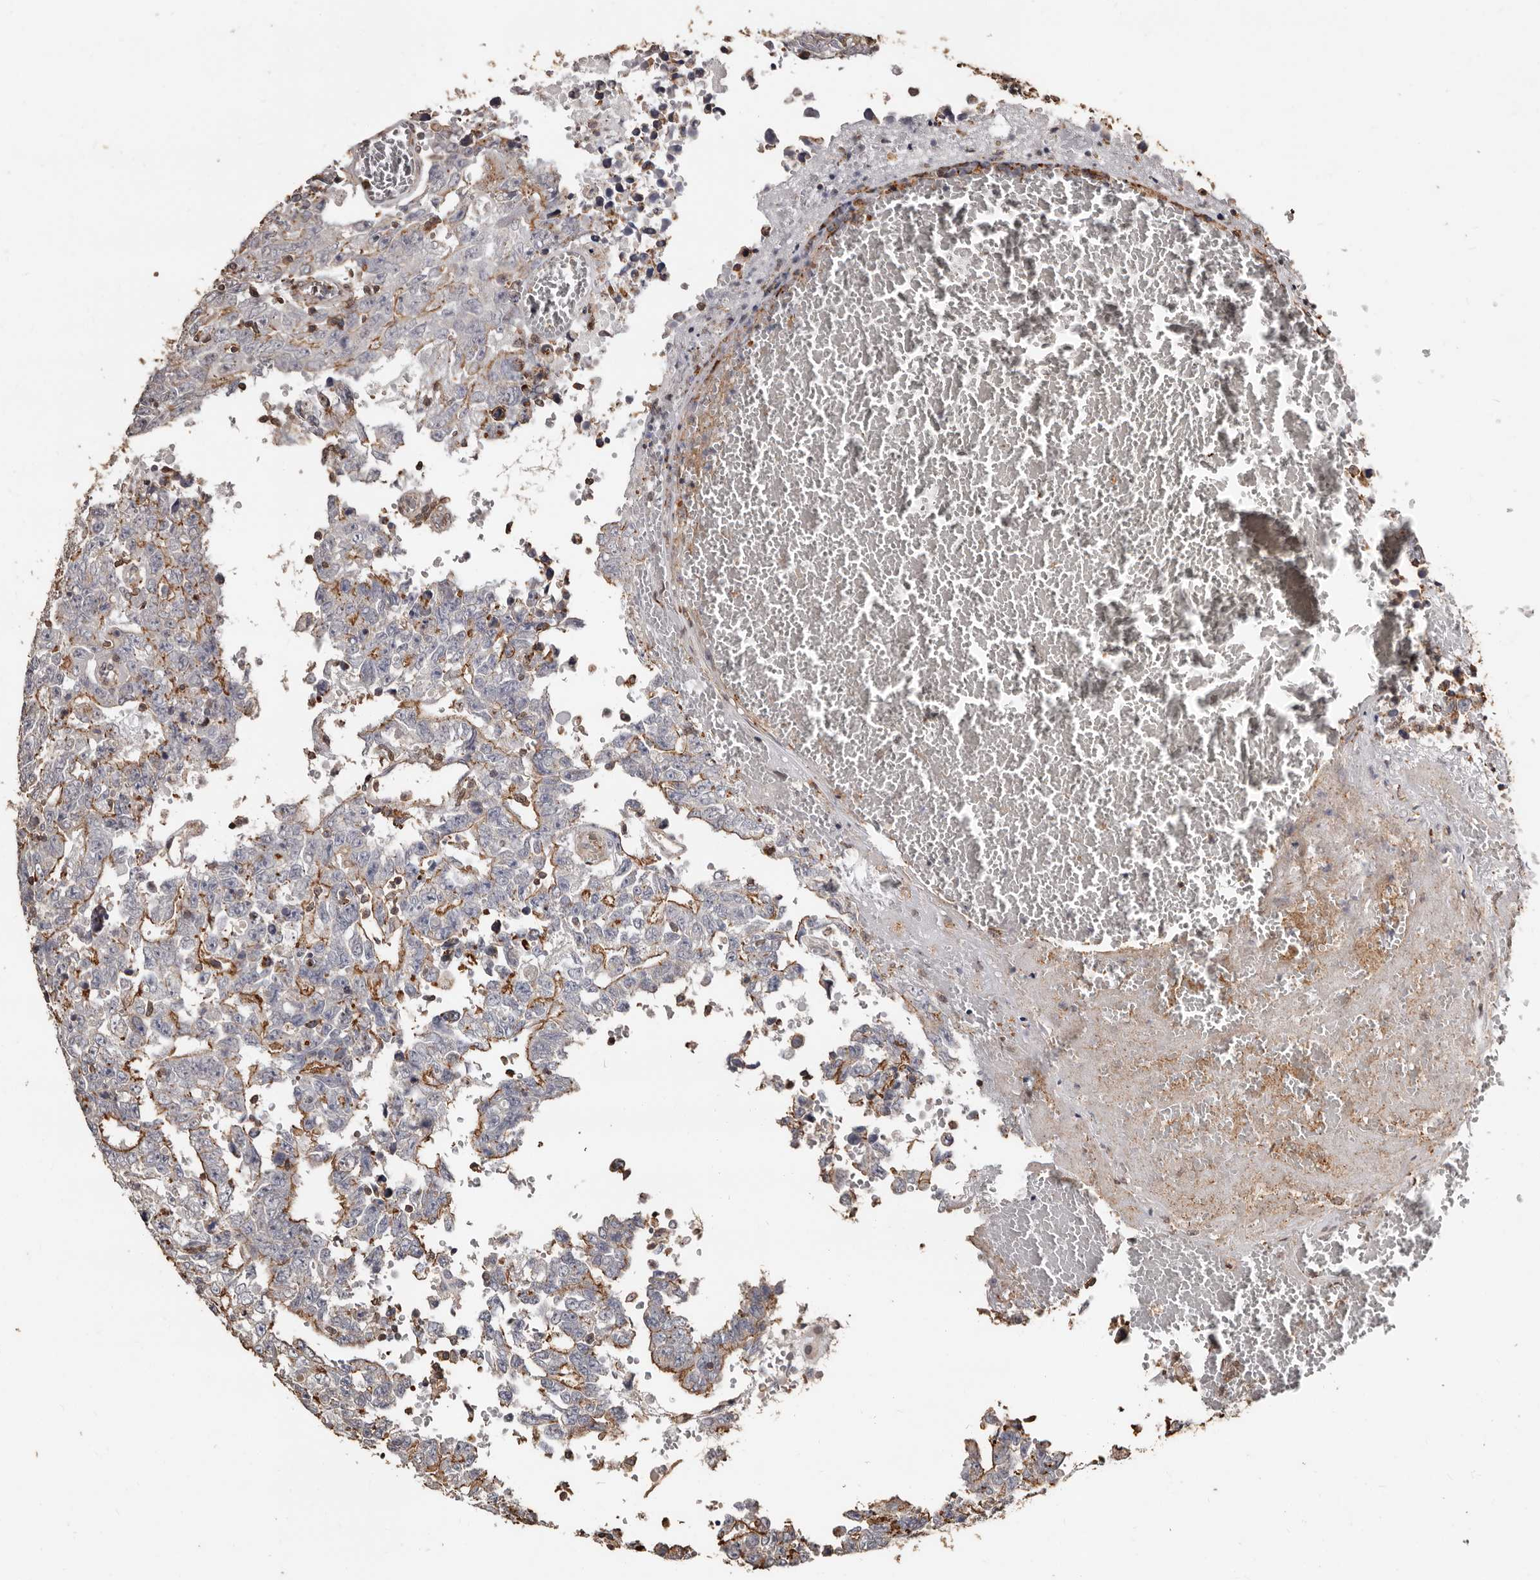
{"staining": {"intensity": "moderate", "quantity": "<25%", "location": "cytoplasmic/membranous"}, "tissue": "testis cancer", "cell_type": "Tumor cells", "image_type": "cancer", "snomed": [{"axis": "morphology", "description": "Carcinoma, Embryonal, NOS"}, {"axis": "topography", "description": "Testis"}], "caption": "About <25% of tumor cells in testis cancer (embryonal carcinoma) demonstrate moderate cytoplasmic/membranous protein staining as visualized by brown immunohistochemical staining.", "gene": "GSK3A", "patient": {"sex": "male", "age": 26}}